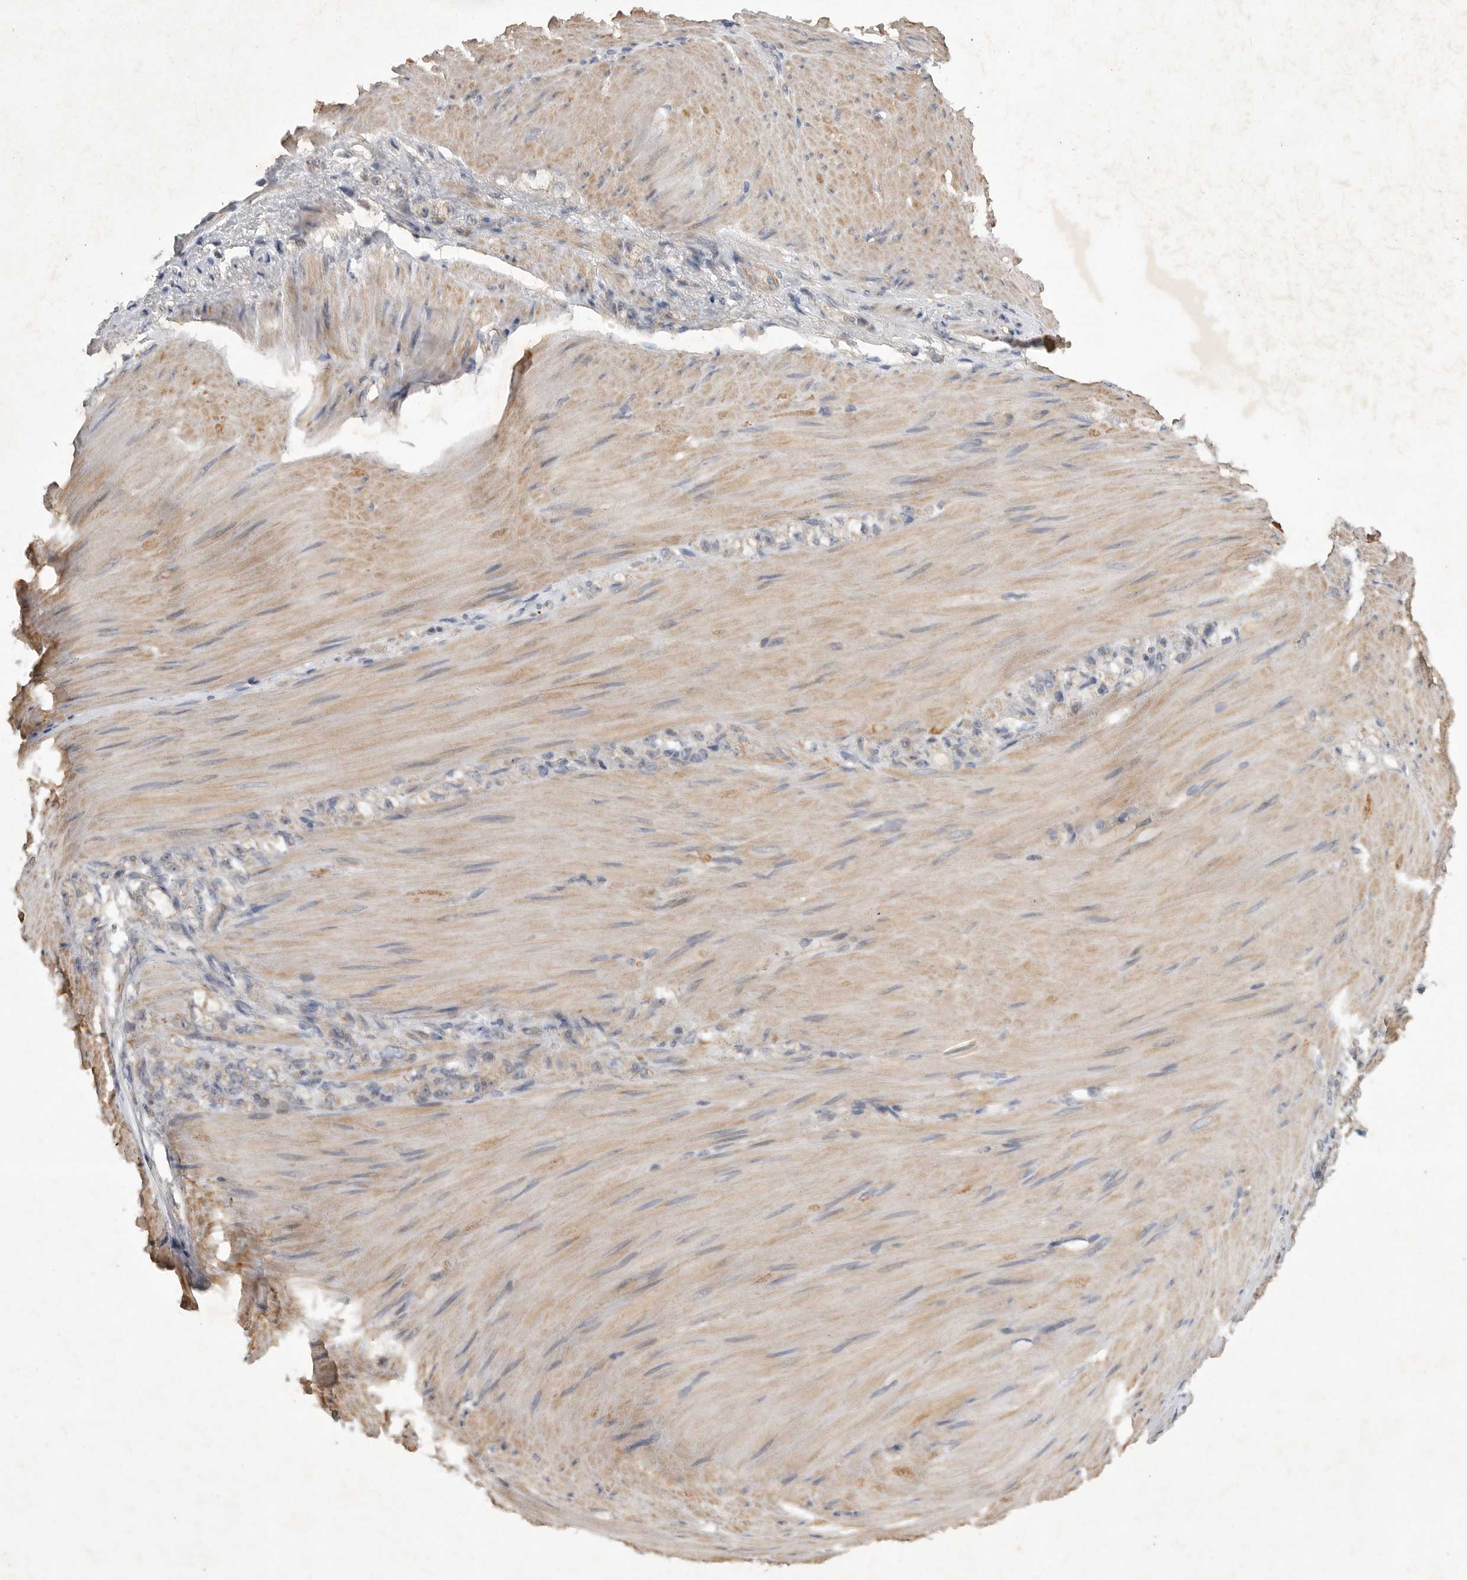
{"staining": {"intensity": "negative", "quantity": "none", "location": "none"}, "tissue": "stomach cancer", "cell_type": "Tumor cells", "image_type": "cancer", "snomed": [{"axis": "morphology", "description": "Normal tissue, NOS"}, {"axis": "morphology", "description": "Adenocarcinoma, NOS"}, {"axis": "topography", "description": "Stomach"}], "caption": "Stomach adenocarcinoma stained for a protein using immunohistochemistry reveals no staining tumor cells.", "gene": "EDEM3", "patient": {"sex": "male", "age": 82}}